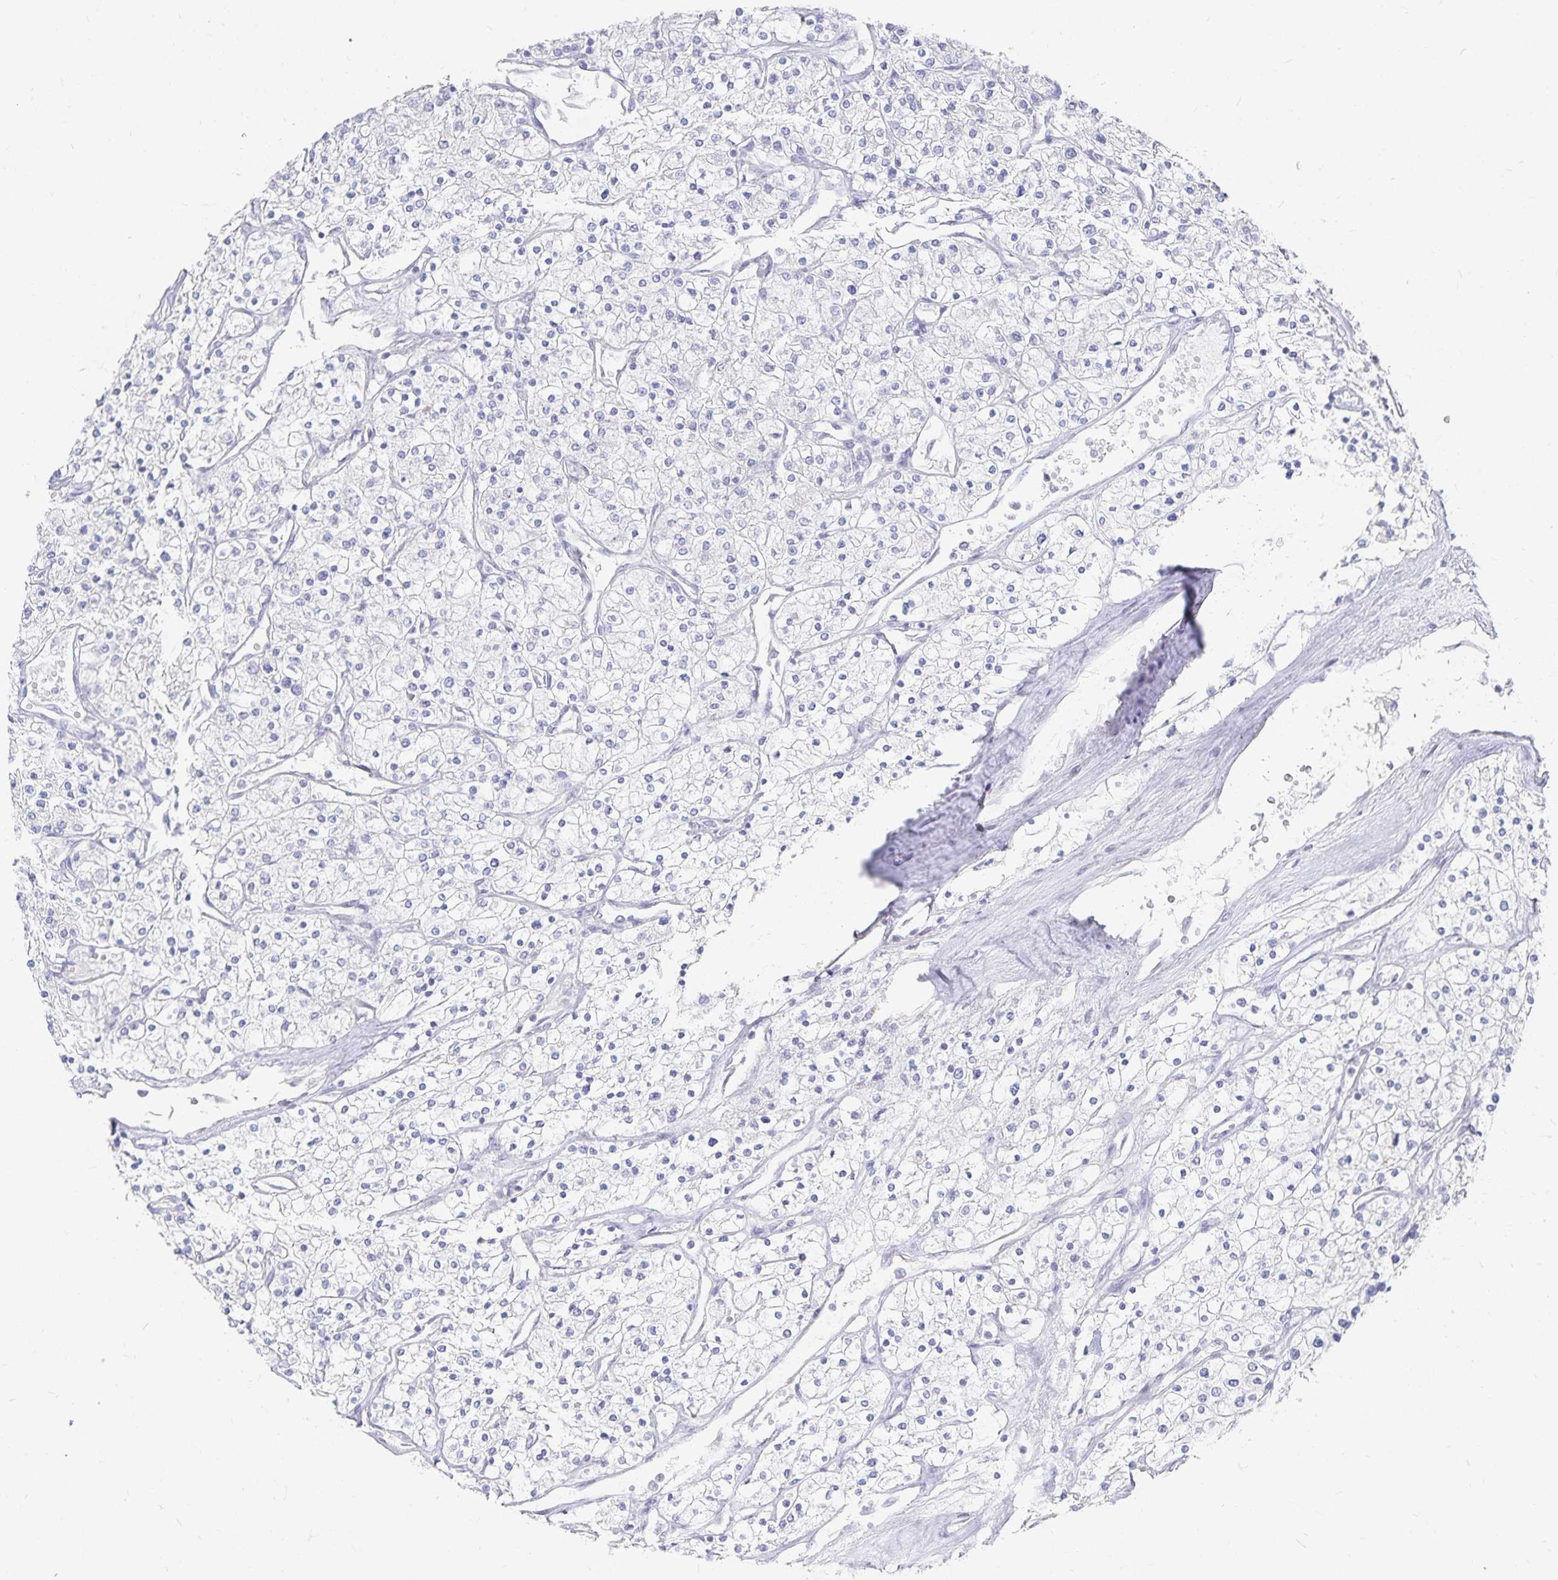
{"staining": {"intensity": "negative", "quantity": "none", "location": "none"}, "tissue": "renal cancer", "cell_type": "Tumor cells", "image_type": "cancer", "snomed": [{"axis": "morphology", "description": "Adenocarcinoma, NOS"}, {"axis": "topography", "description": "Kidney"}], "caption": "Tumor cells show no significant protein expression in adenocarcinoma (renal). The staining was performed using DAB (3,3'-diaminobenzidine) to visualize the protein expression in brown, while the nuclei were stained in blue with hematoxylin (Magnification: 20x).", "gene": "DNAH9", "patient": {"sex": "male", "age": 80}}